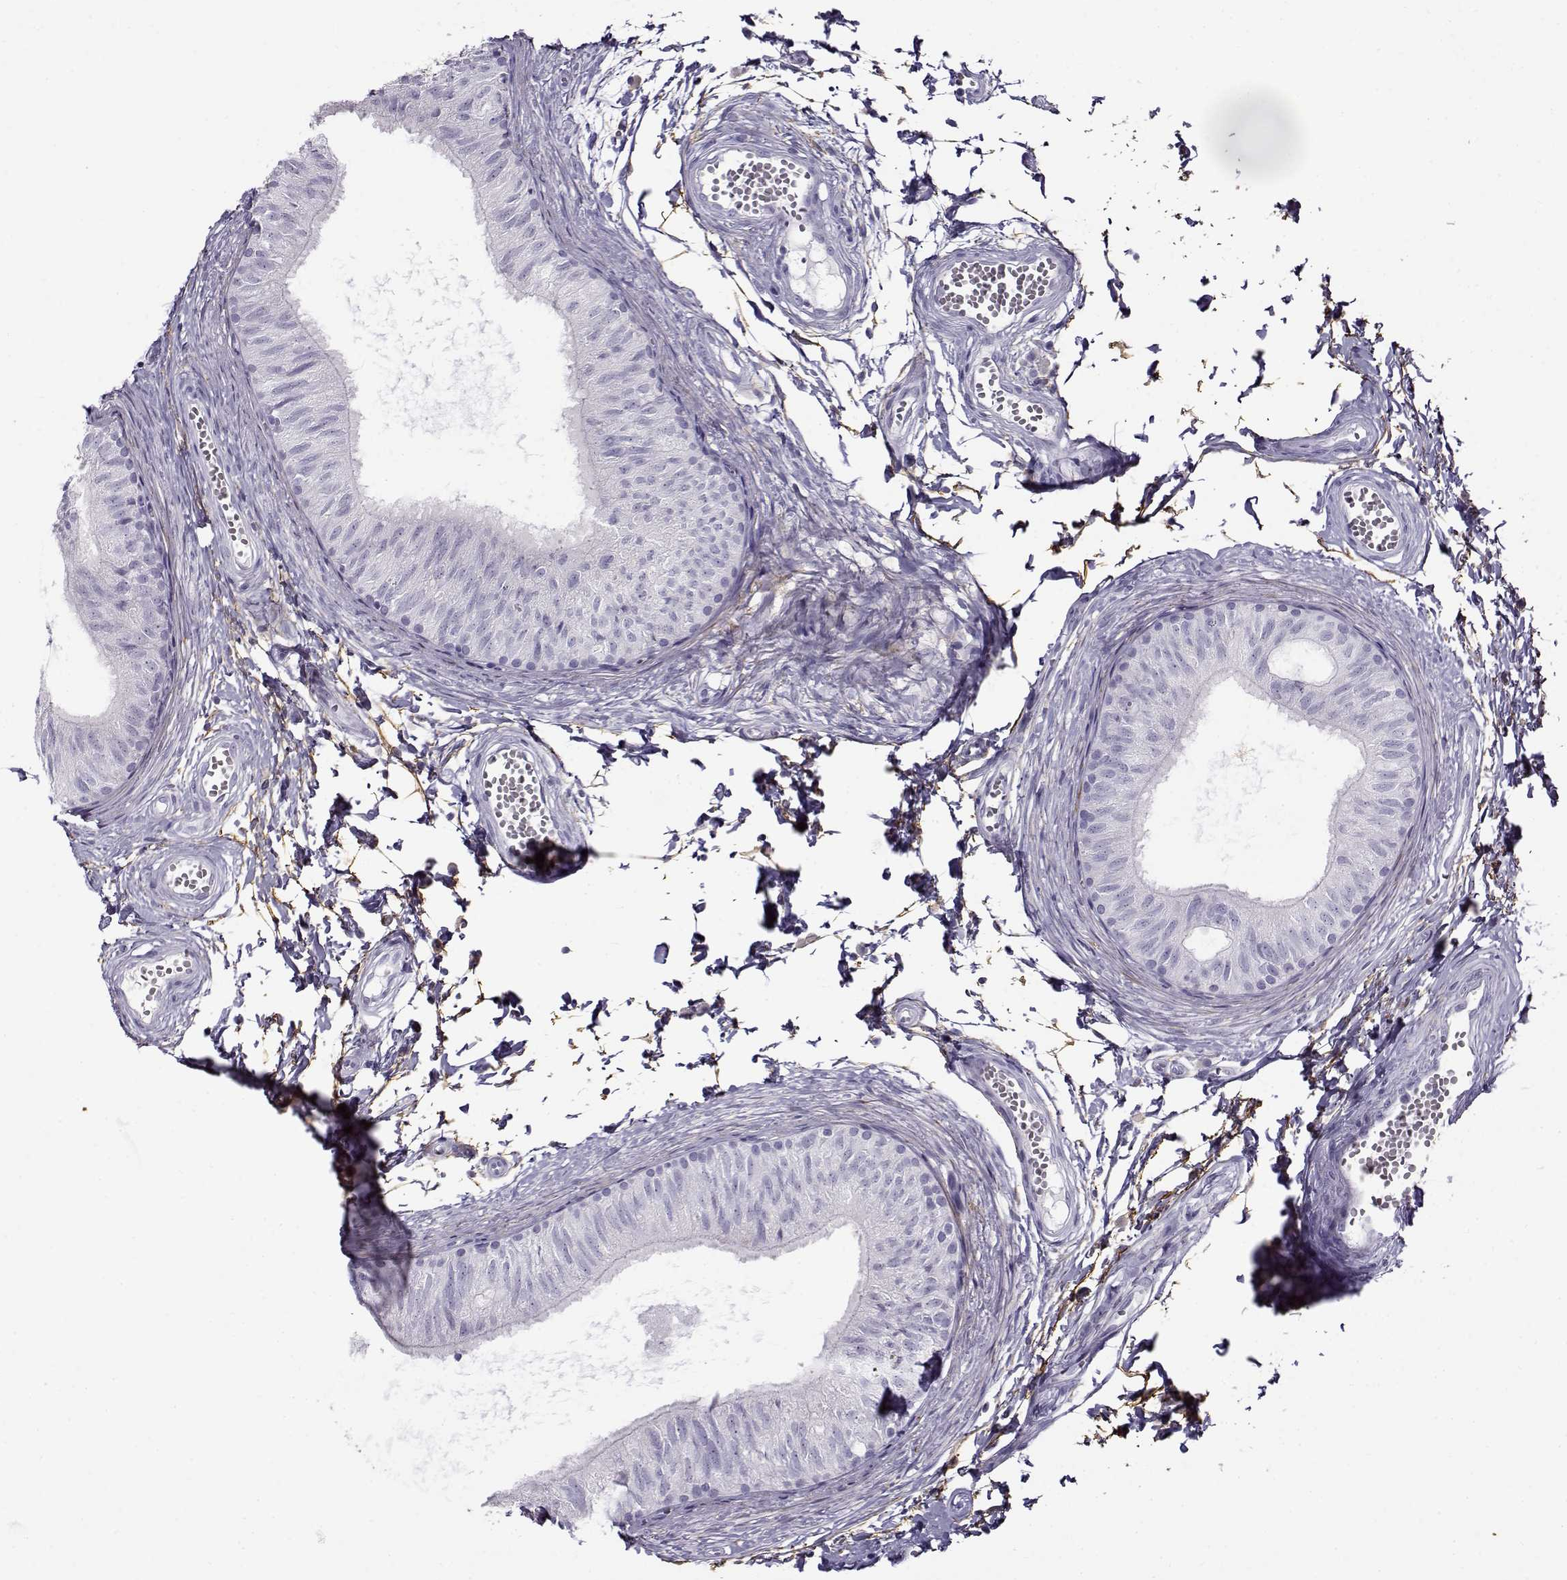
{"staining": {"intensity": "negative", "quantity": "none", "location": "none"}, "tissue": "epididymis", "cell_type": "Glandular cells", "image_type": "normal", "snomed": [{"axis": "morphology", "description": "Normal tissue, NOS"}, {"axis": "topography", "description": "Epididymis"}], "caption": "Immunohistochemistry (IHC) image of unremarkable epididymis: human epididymis stained with DAB shows no significant protein staining in glandular cells.", "gene": "GTSF1L", "patient": {"sex": "male", "age": 22}}